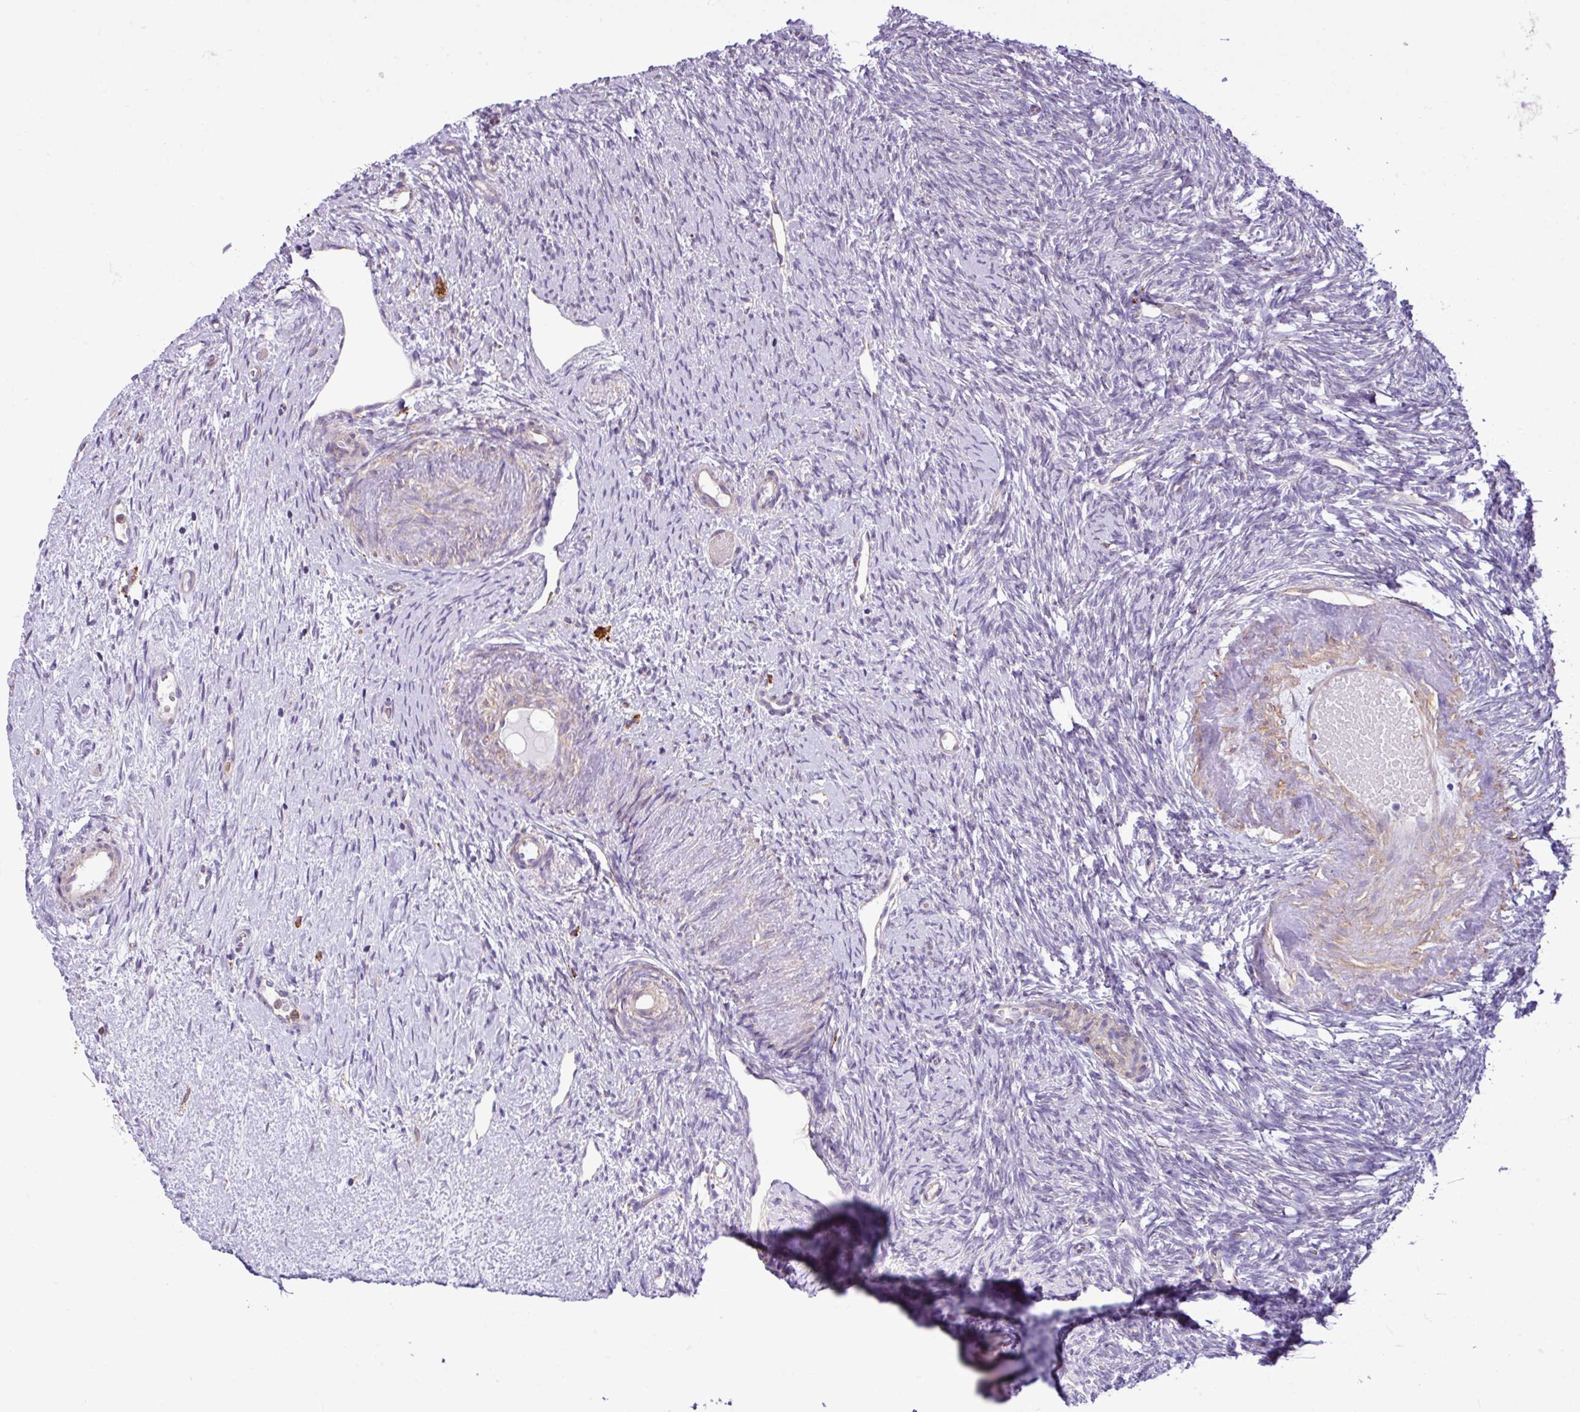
{"staining": {"intensity": "negative", "quantity": "none", "location": "none"}, "tissue": "ovary", "cell_type": "Ovarian stroma cells", "image_type": "normal", "snomed": [{"axis": "morphology", "description": "Normal tissue, NOS"}, {"axis": "topography", "description": "Ovary"}], "caption": "Immunohistochemistry of unremarkable ovary demonstrates no positivity in ovarian stroma cells.", "gene": "ZSCAN5A", "patient": {"sex": "female", "age": 51}}